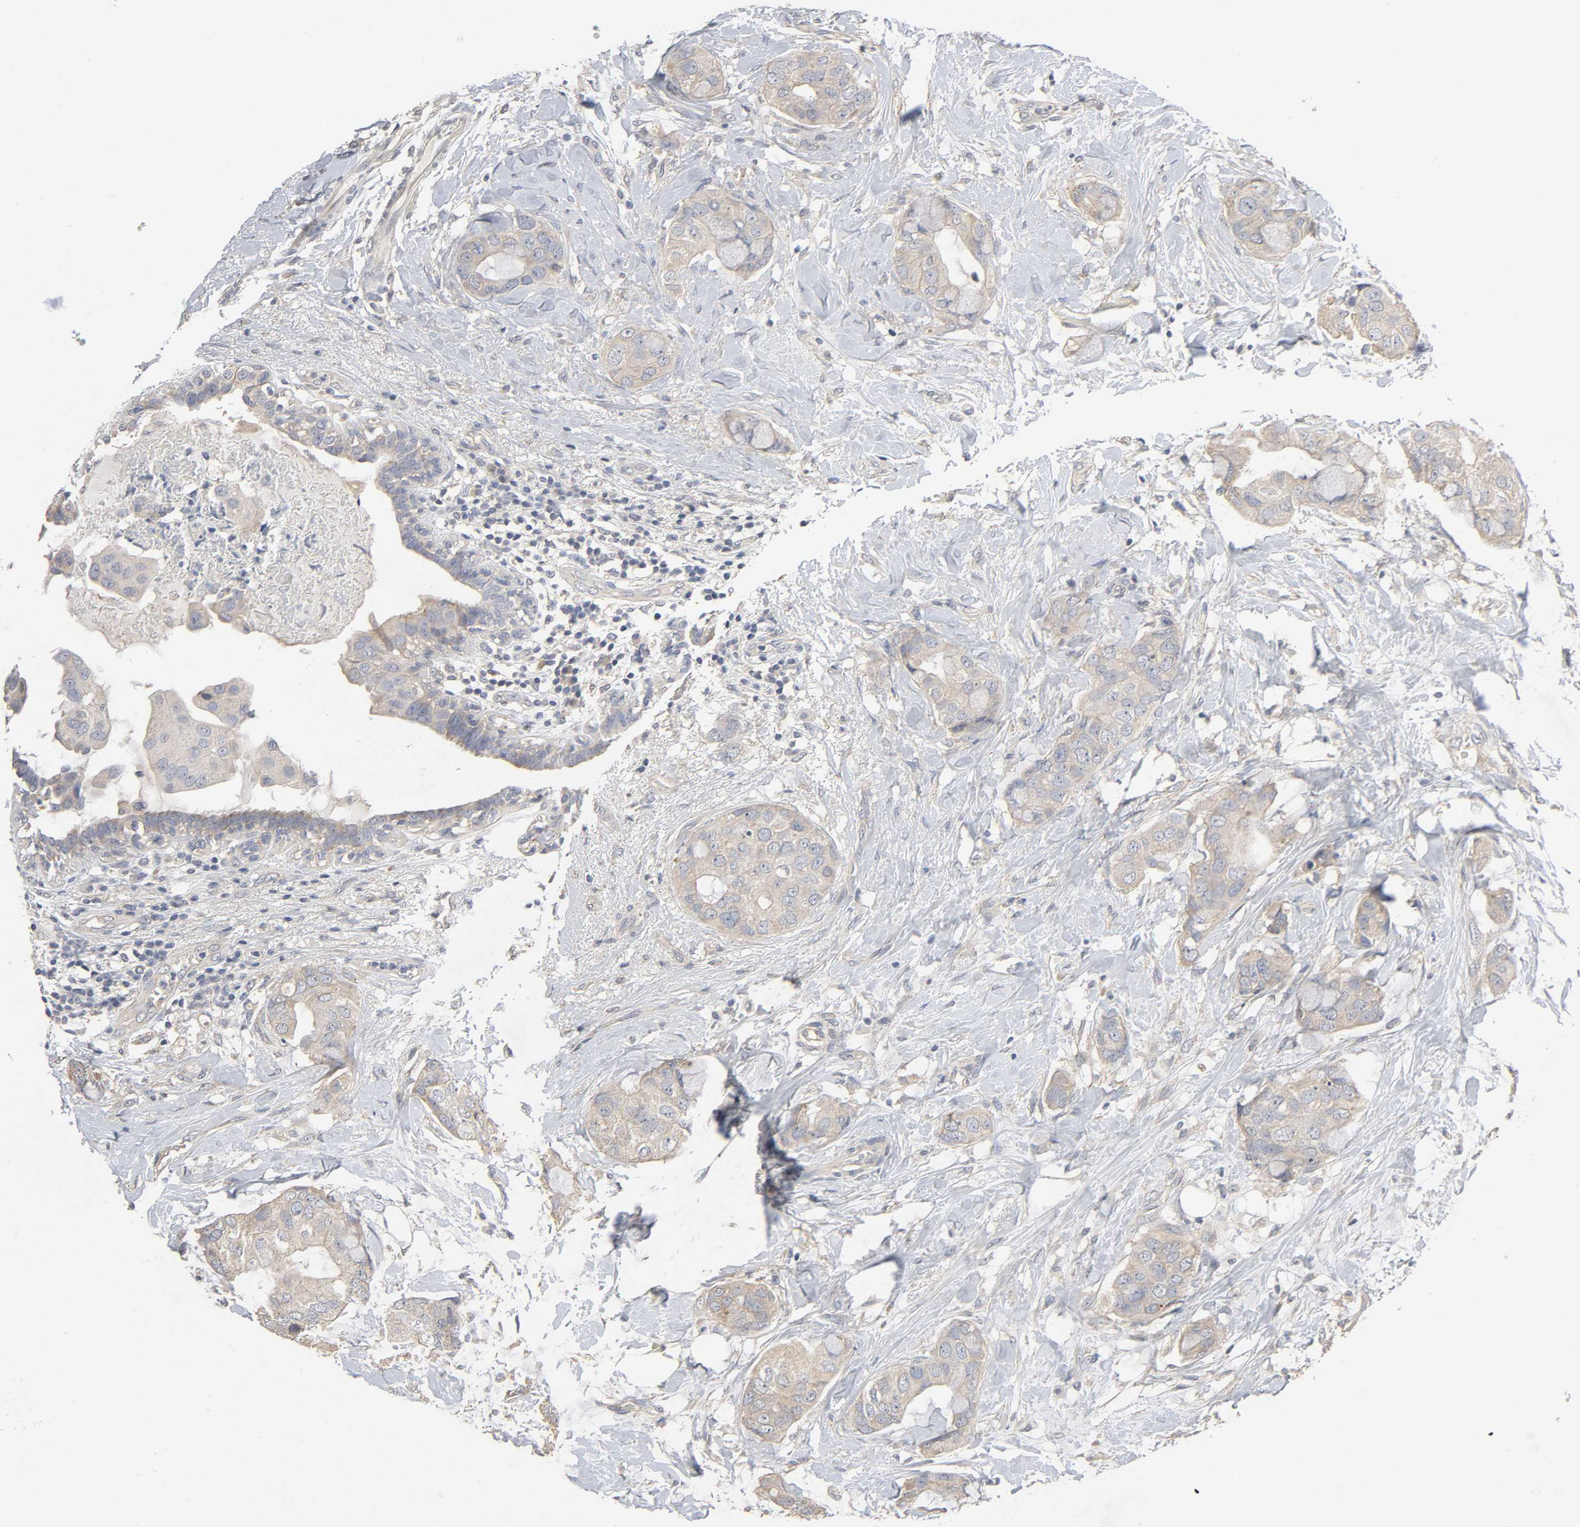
{"staining": {"intensity": "weak", "quantity": "<25%", "location": "cytoplasmic/membranous"}, "tissue": "breast cancer", "cell_type": "Tumor cells", "image_type": "cancer", "snomed": [{"axis": "morphology", "description": "Duct carcinoma"}, {"axis": "topography", "description": "Breast"}], "caption": "DAB immunohistochemical staining of breast invasive ductal carcinoma displays no significant expression in tumor cells.", "gene": "SLC10A2", "patient": {"sex": "female", "age": 40}}